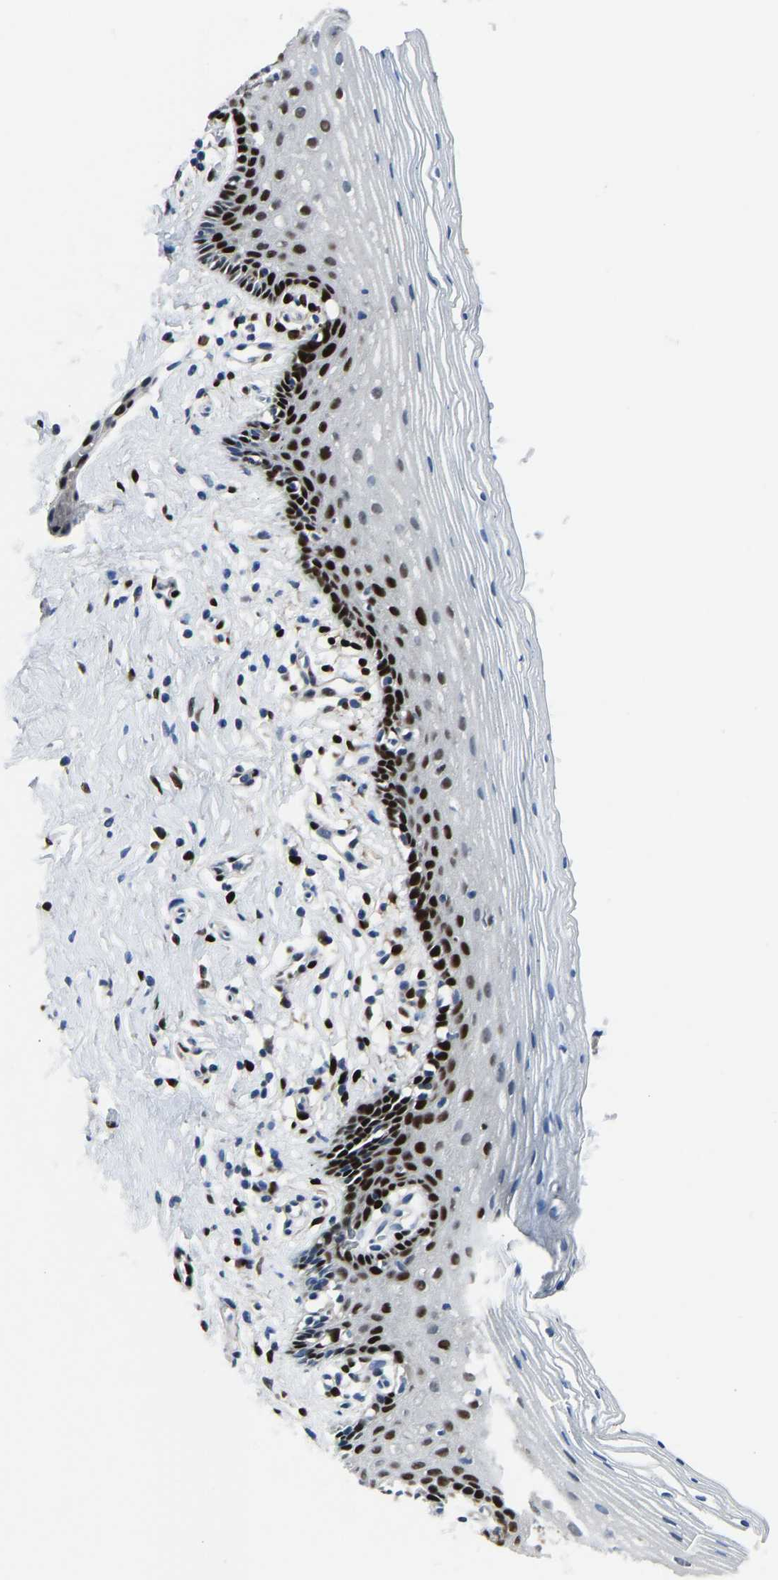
{"staining": {"intensity": "strong", "quantity": "25%-75%", "location": "nuclear"}, "tissue": "vagina", "cell_type": "Squamous epithelial cells", "image_type": "normal", "snomed": [{"axis": "morphology", "description": "Normal tissue, NOS"}, {"axis": "topography", "description": "Vagina"}], "caption": "Protein analysis of normal vagina reveals strong nuclear staining in about 25%-75% of squamous epithelial cells.", "gene": "EGR1", "patient": {"sex": "female", "age": 32}}